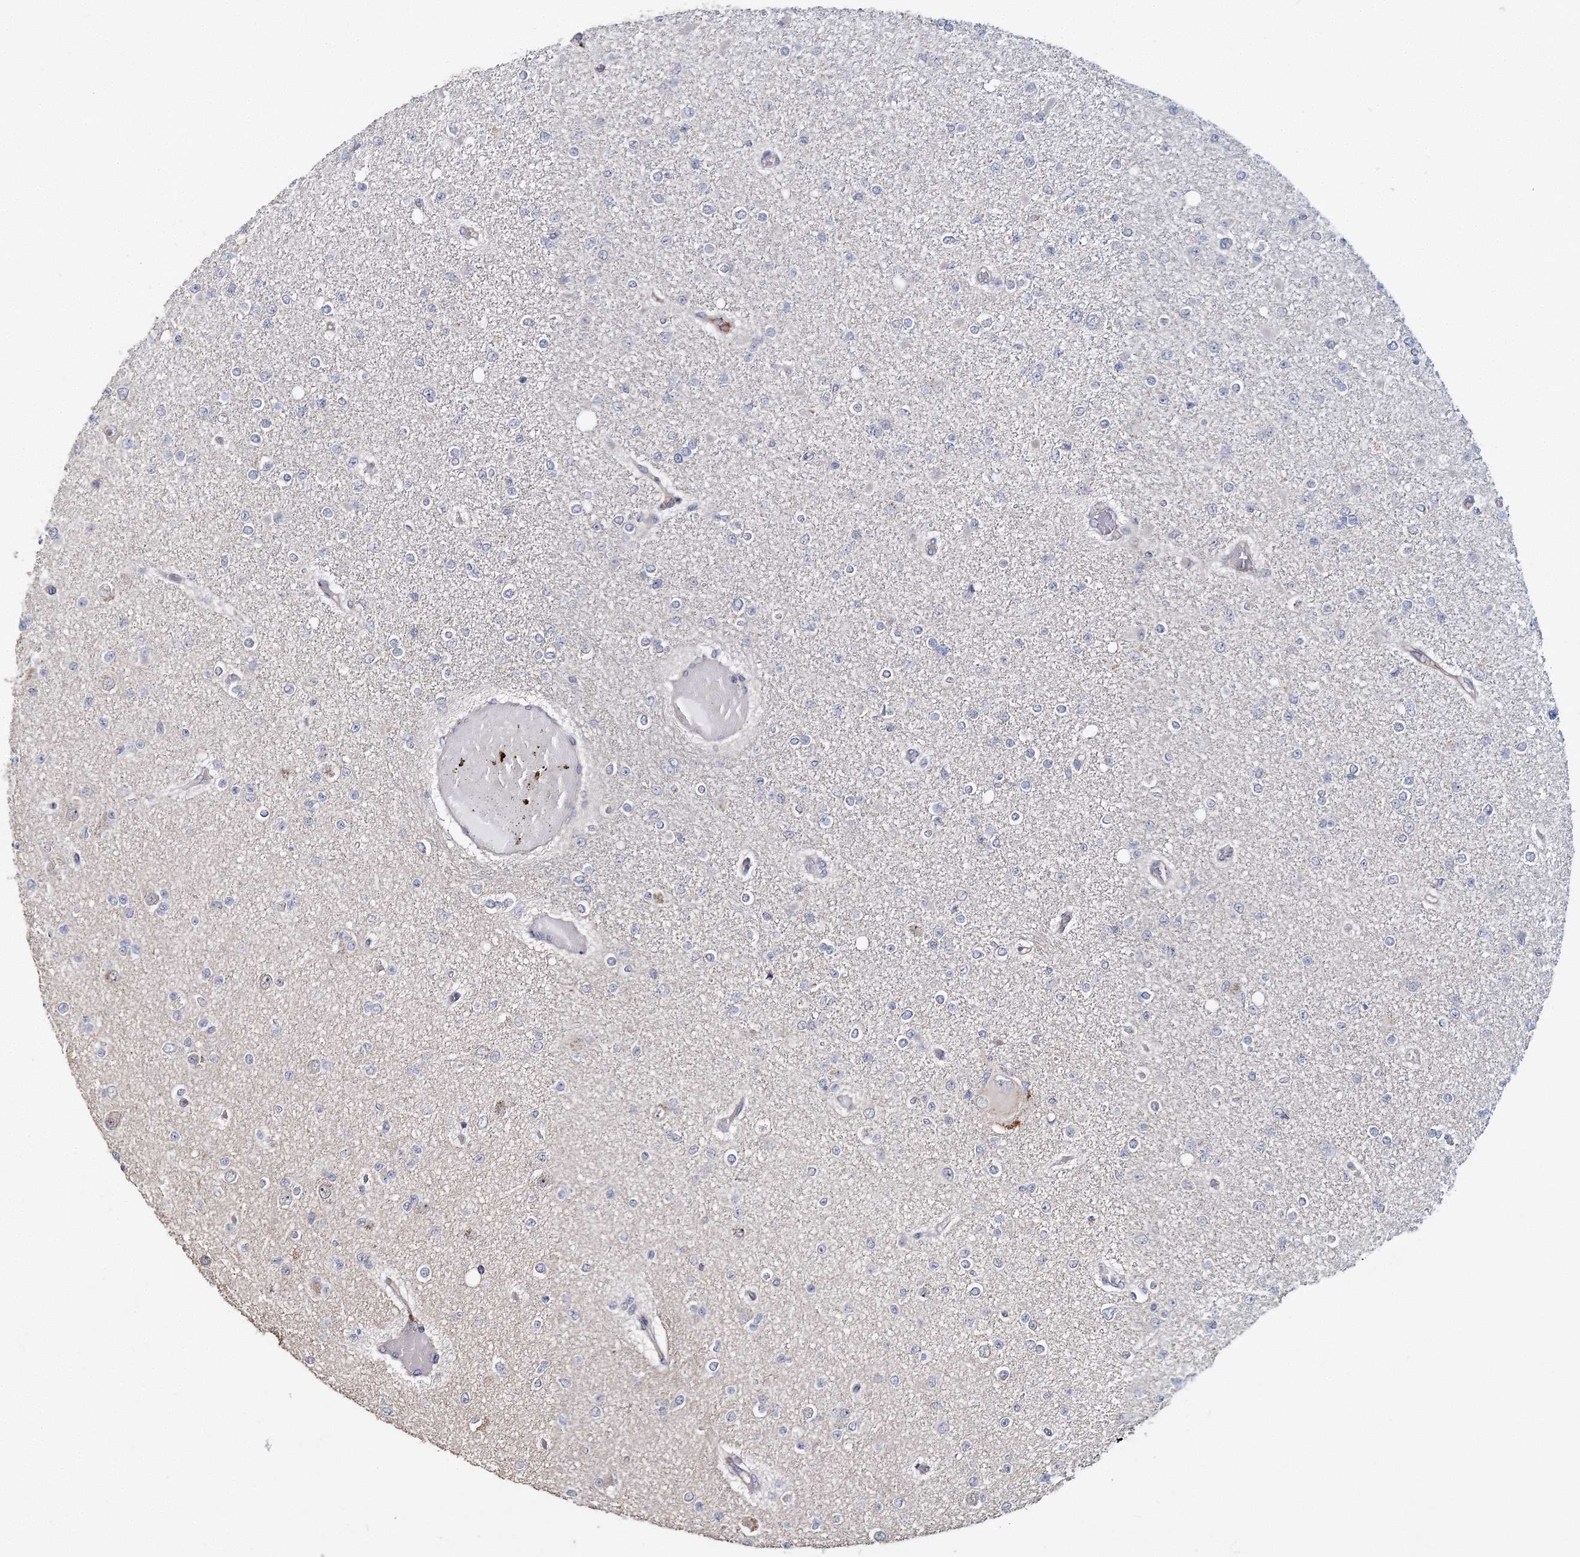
{"staining": {"intensity": "negative", "quantity": "none", "location": "none"}, "tissue": "glioma", "cell_type": "Tumor cells", "image_type": "cancer", "snomed": [{"axis": "morphology", "description": "Glioma, malignant, Low grade"}, {"axis": "topography", "description": "Brain"}], "caption": "Immunohistochemistry micrograph of human low-grade glioma (malignant) stained for a protein (brown), which shows no positivity in tumor cells.", "gene": "GJB5", "patient": {"sex": "female", "age": 22}}